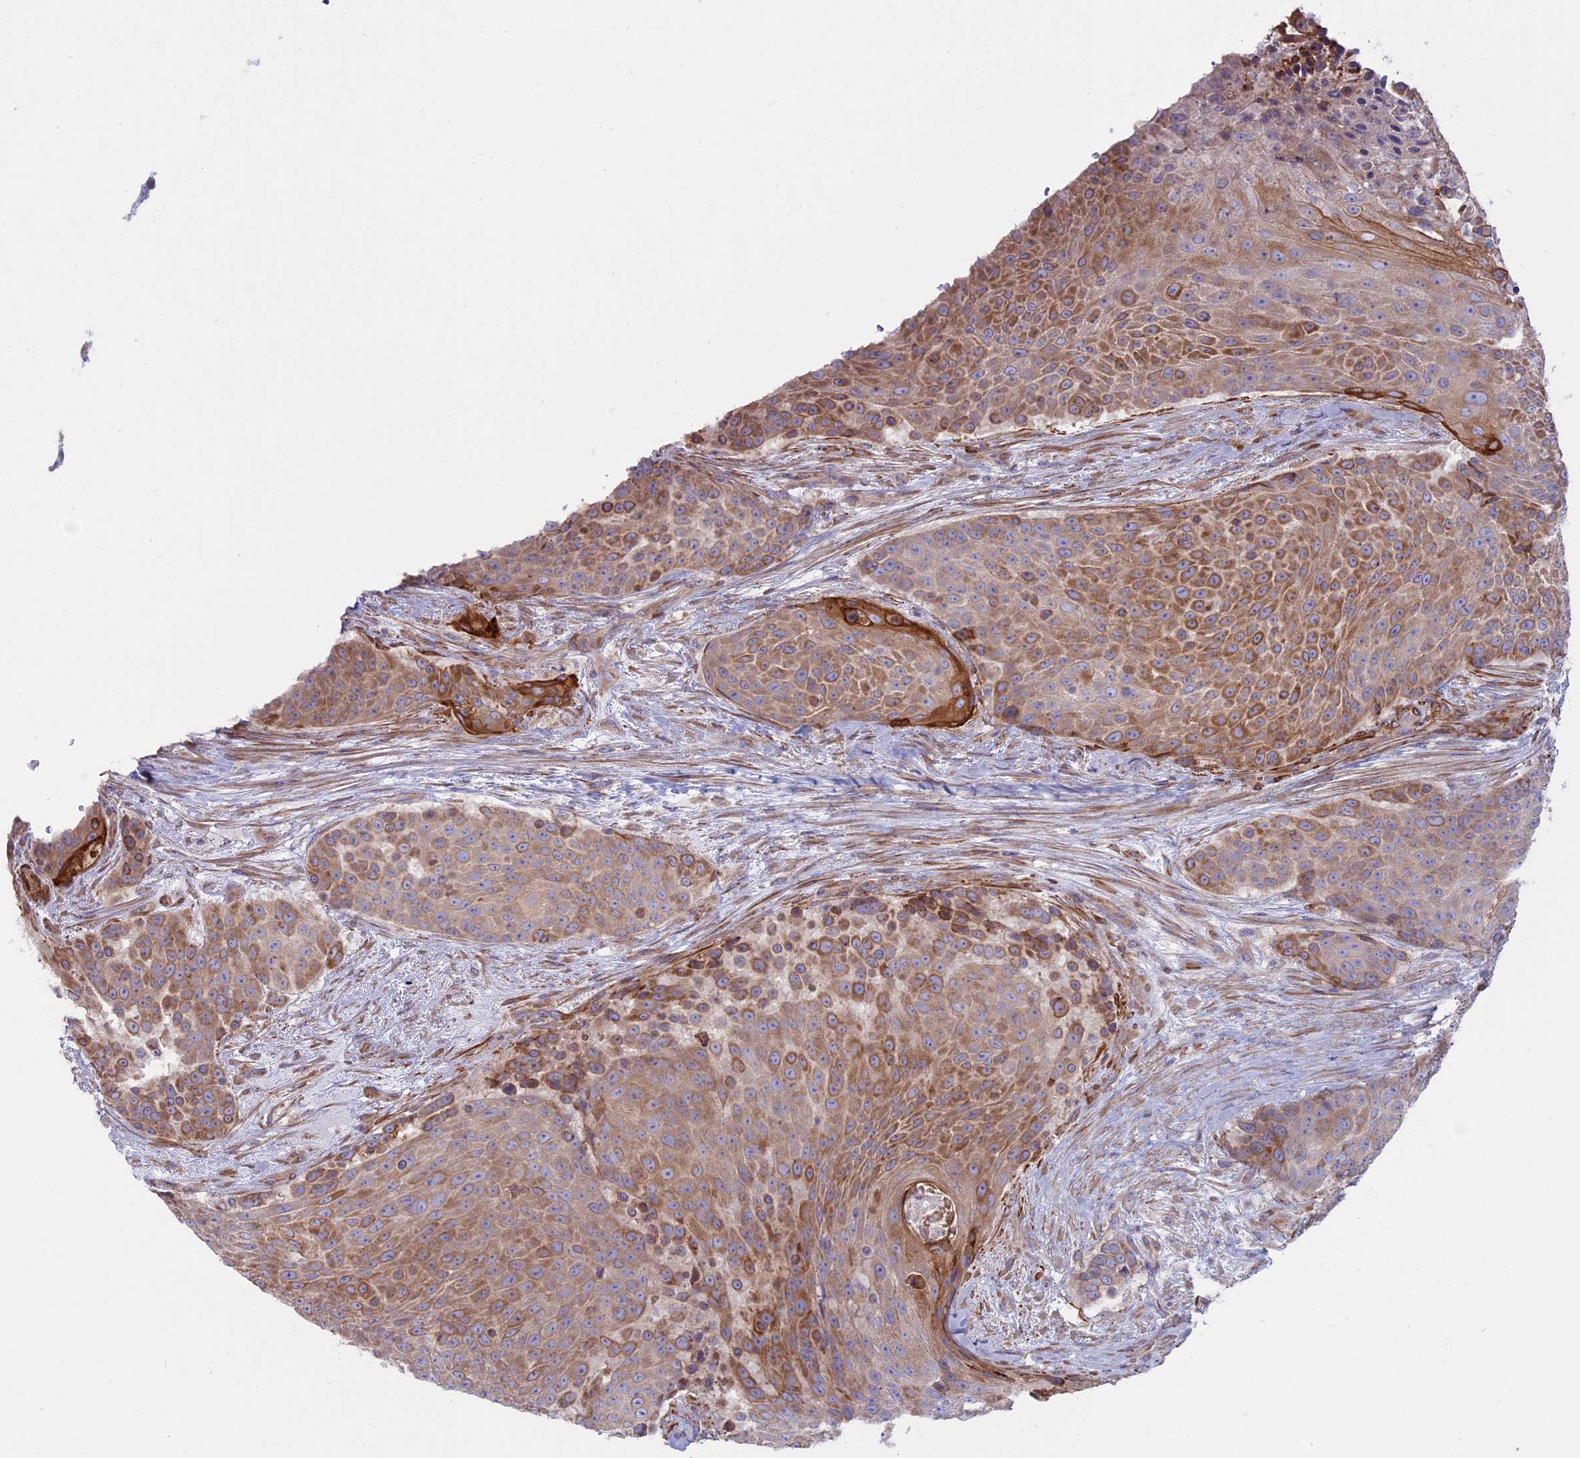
{"staining": {"intensity": "moderate", "quantity": ">75%", "location": "cytoplasmic/membranous"}, "tissue": "urothelial cancer", "cell_type": "Tumor cells", "image_type": "cancer", "snomed": [{"axis": "morphology", "description": "Urothelial carcinoma, High grade"}, {"axis": "topography", "description": "Urinary bladder"}], "caption": "This photomicrograph demonstrates urothelial cancer stained with immunohistochemistry to label a protein in brown. The cytoplasmic/membranous of tumor cells show moderate positivity for the protein. Nuclei are counter-stained blue.", "gene": "MYO5B", "patient": {"sex": "female", "age": 63}}